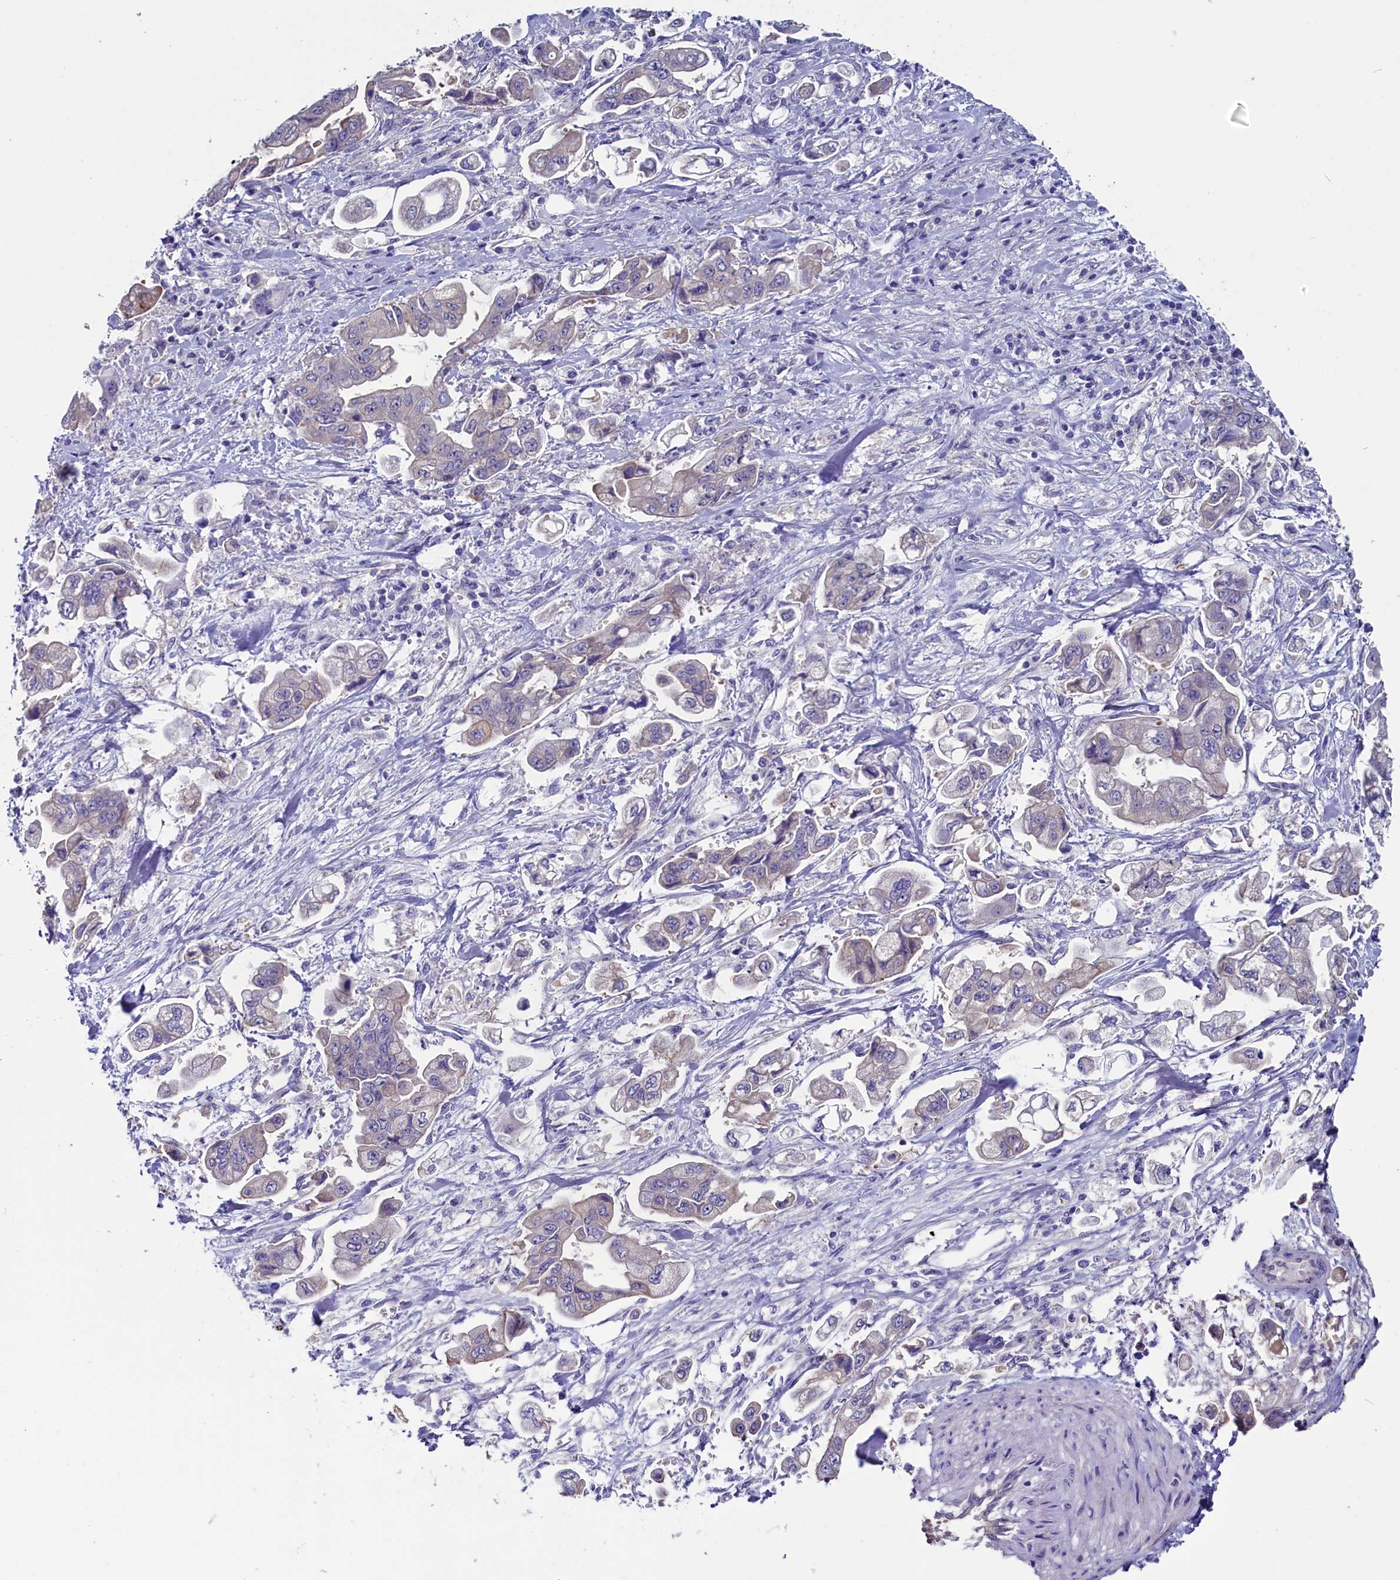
{"staining": {"intensity": "negative", "quantity": "none", "location": "none"}, "tissue": "stomach cancer", "cell_type": "Tumor cells", "image_type": "cancer", "snomed": [{"axis": "morphology", "description": "Adenocarcinoma, NOS"}, {"axis": "topography", "description": "Stomach"}], "caption": "There is no significant positivity in tumor cells of stomach adenocarcinoma. (Immunohistochemistry (ihc), brightfield microscopy, high magnification).", "gene": "CIAPIN1", "patient": {"sex": "male", "age": 62}}